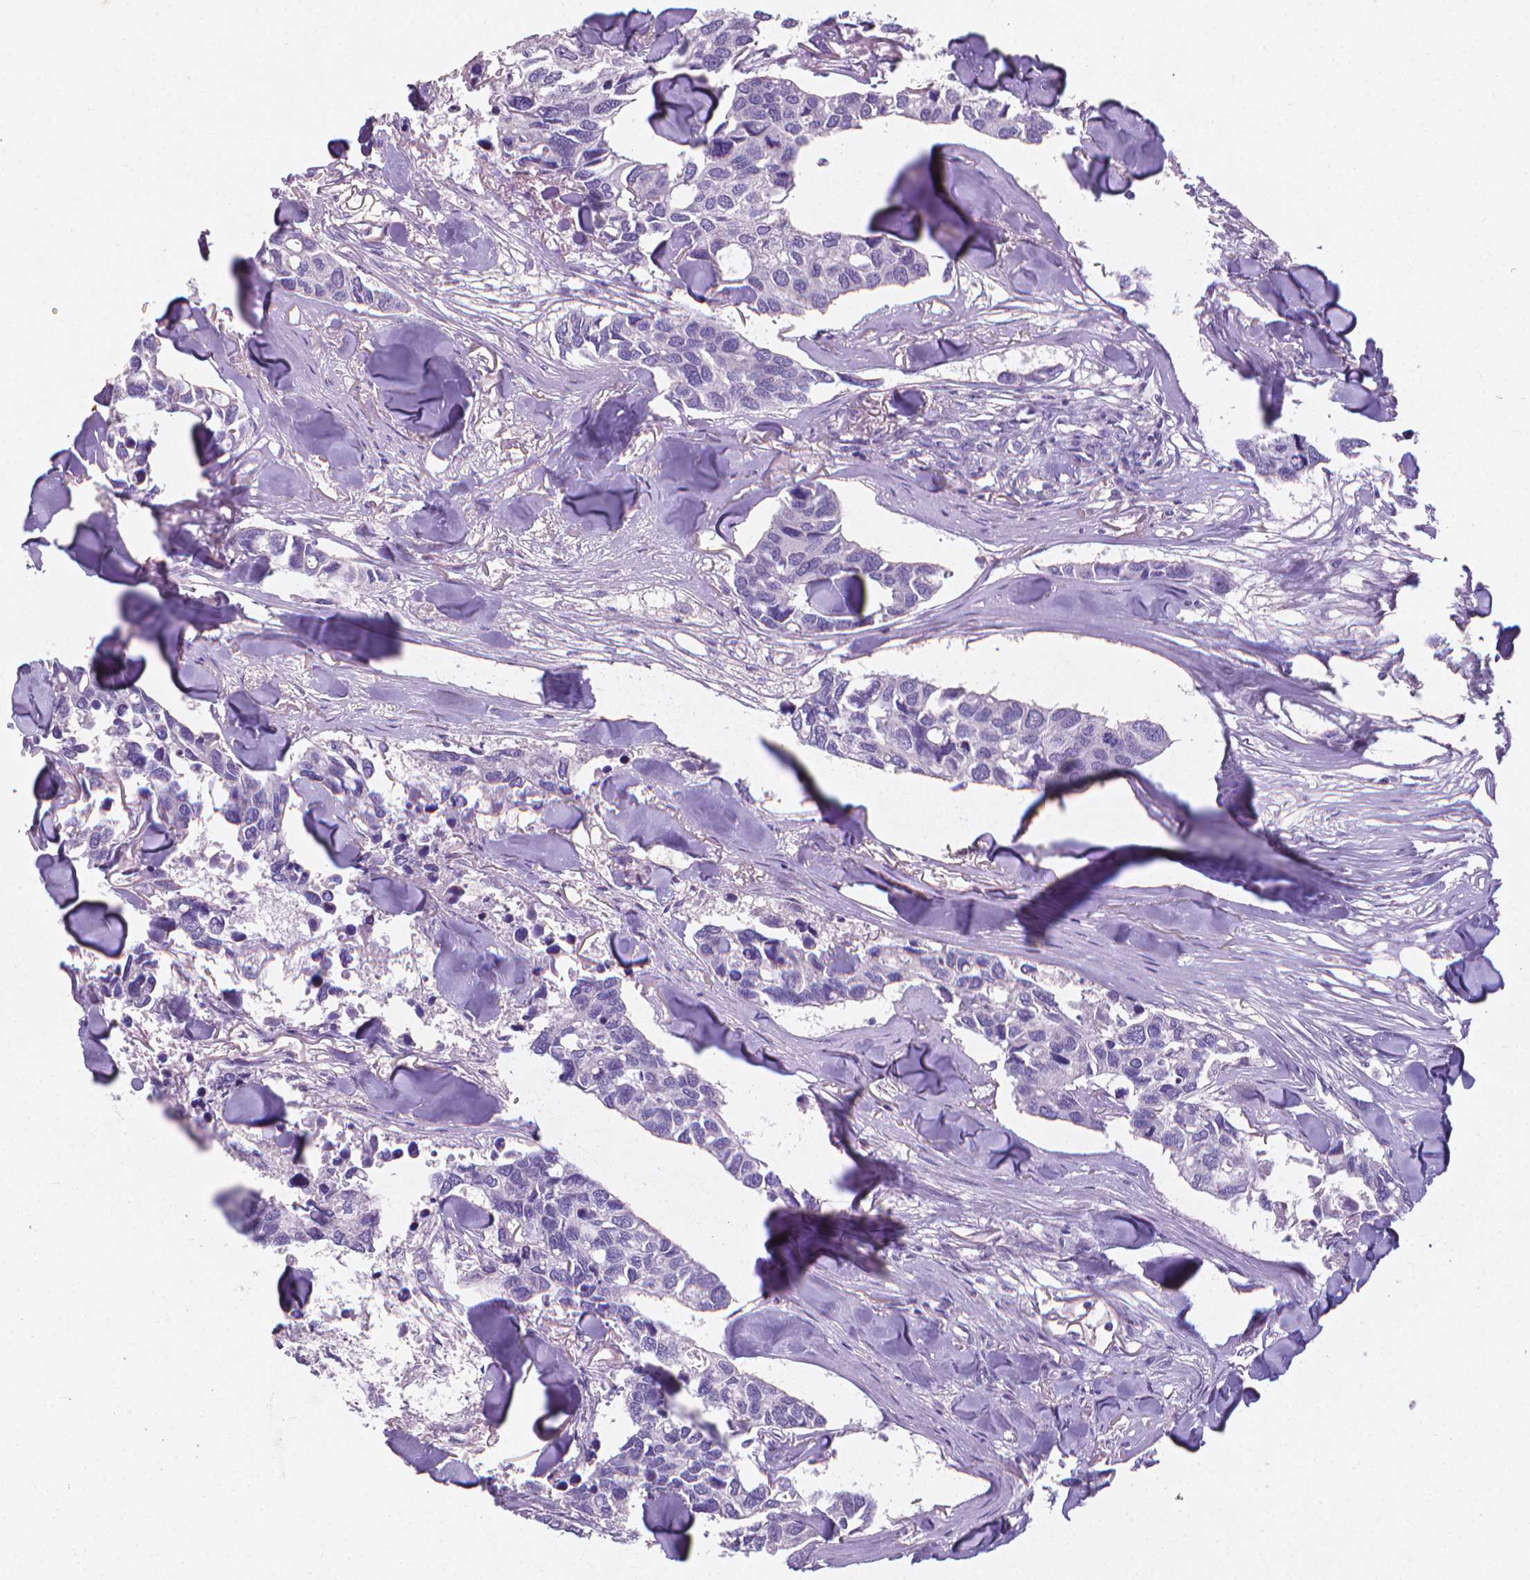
{"staining": {"intensity": "negative", "quantity": "none", "location": "none"}, "tissue": "breast cancer", "cell_type": "Tumor cells", "image_type": "cancer", "snomed": [{"axis": "morphology", "description": "Duct carcinoma"}, {"axis": "topography", "description": "Breast"}], "caption": "This image is of breast cancer stained with immunohistochemistry to label a protein in brown with the nuclei are counter-stained blue. There is no expression in tumor cells.", "gene": "XPNPEP2", "patient": {"sex": "female", "age": 83}}